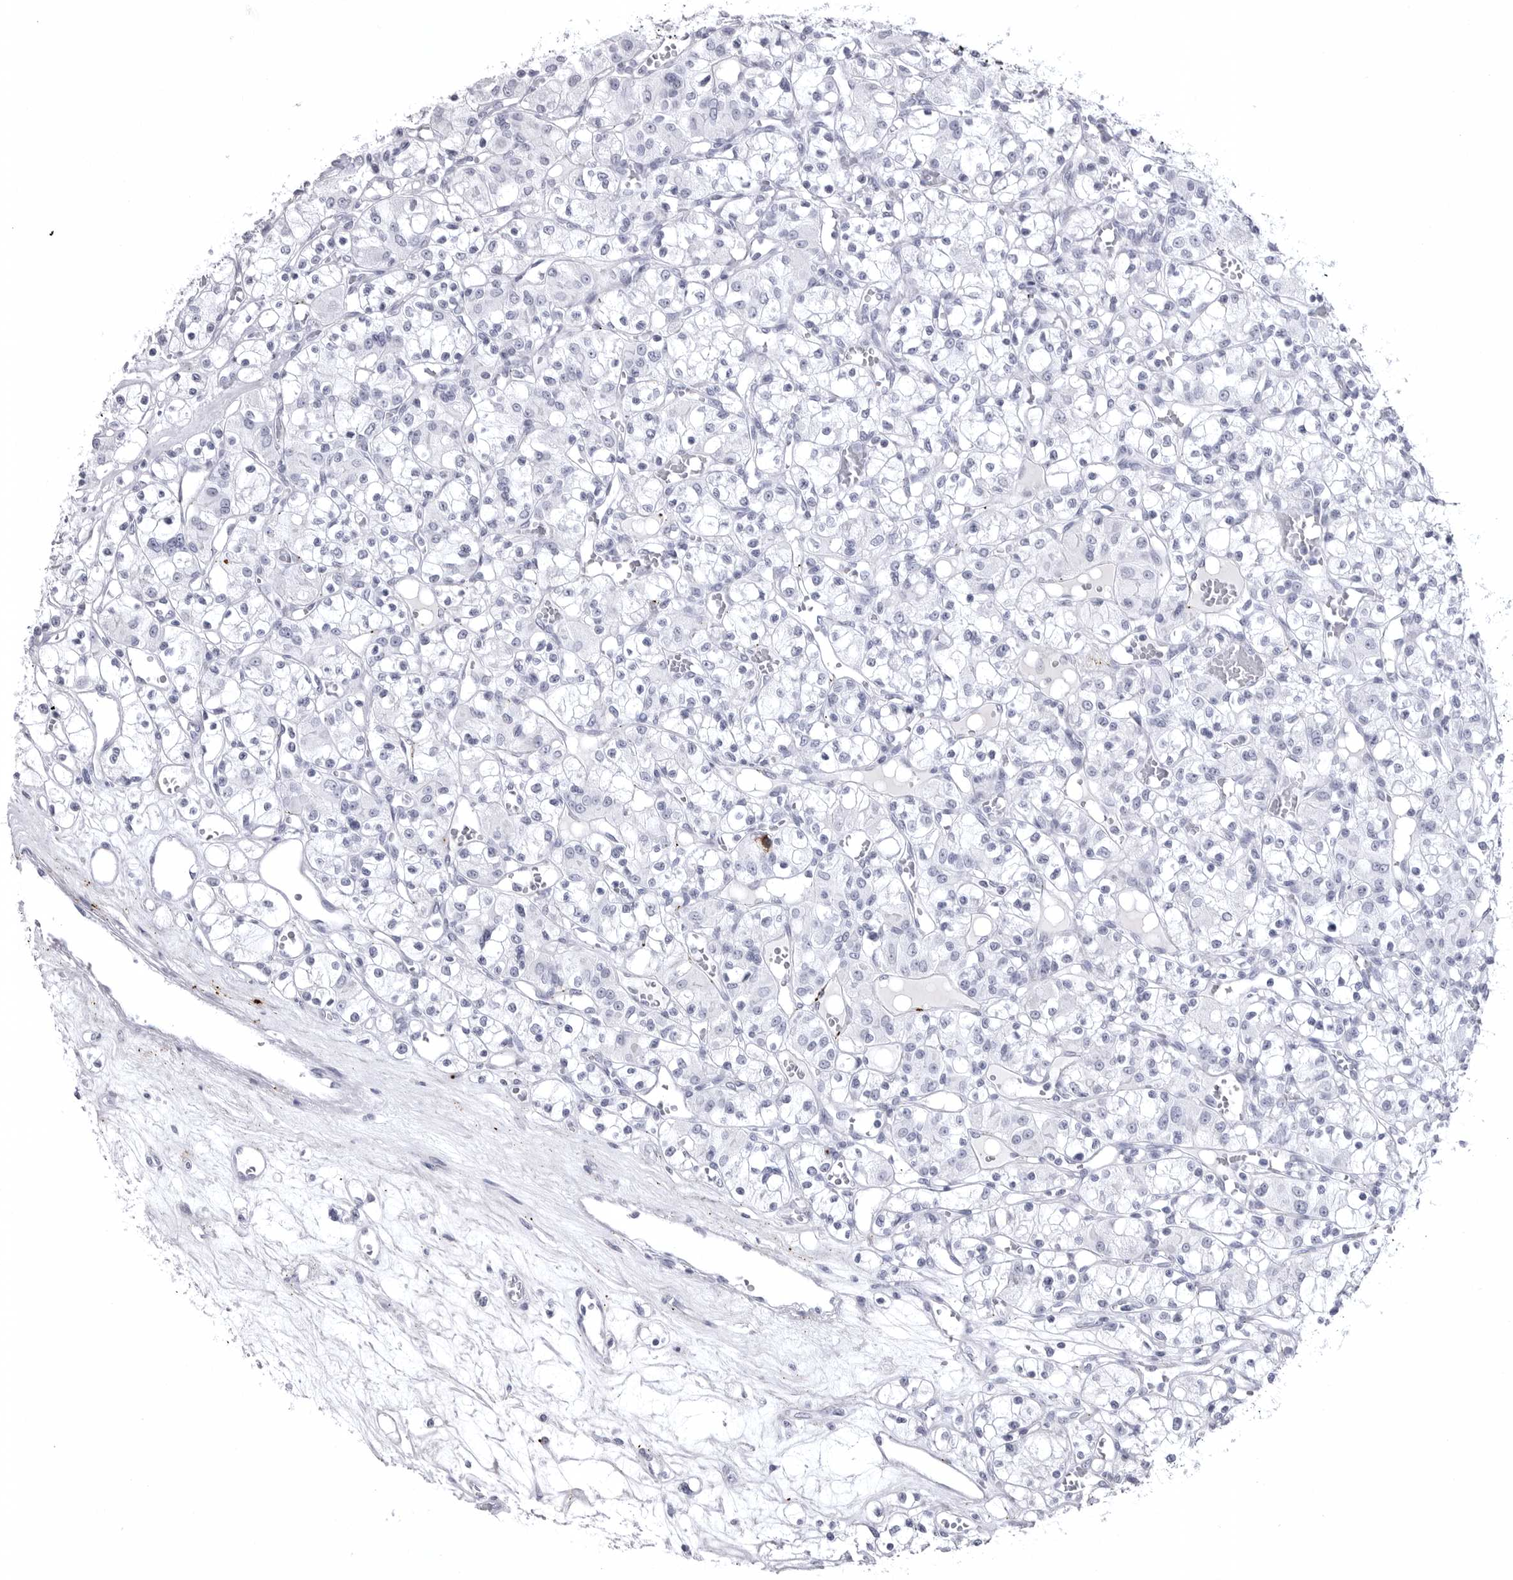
{"staining": {"intensity": "negative", "quantity": "none", "location": "none"}, "tissue": "renal cancer", "cell_type": "Tumor cells", "image_type": "cancer", "snomed": [{"axis": "morphology", "description": "Adenocarcinoma, NOS"}, {"axis": "topography", "description": "Kidney"}], "caption": "A histopathology image of human renal cancer (adenocarcinoma) is negative for staining in tumor cells.", "gene": "COL26A1", "patient": {"sex": "female", "age": 59}}